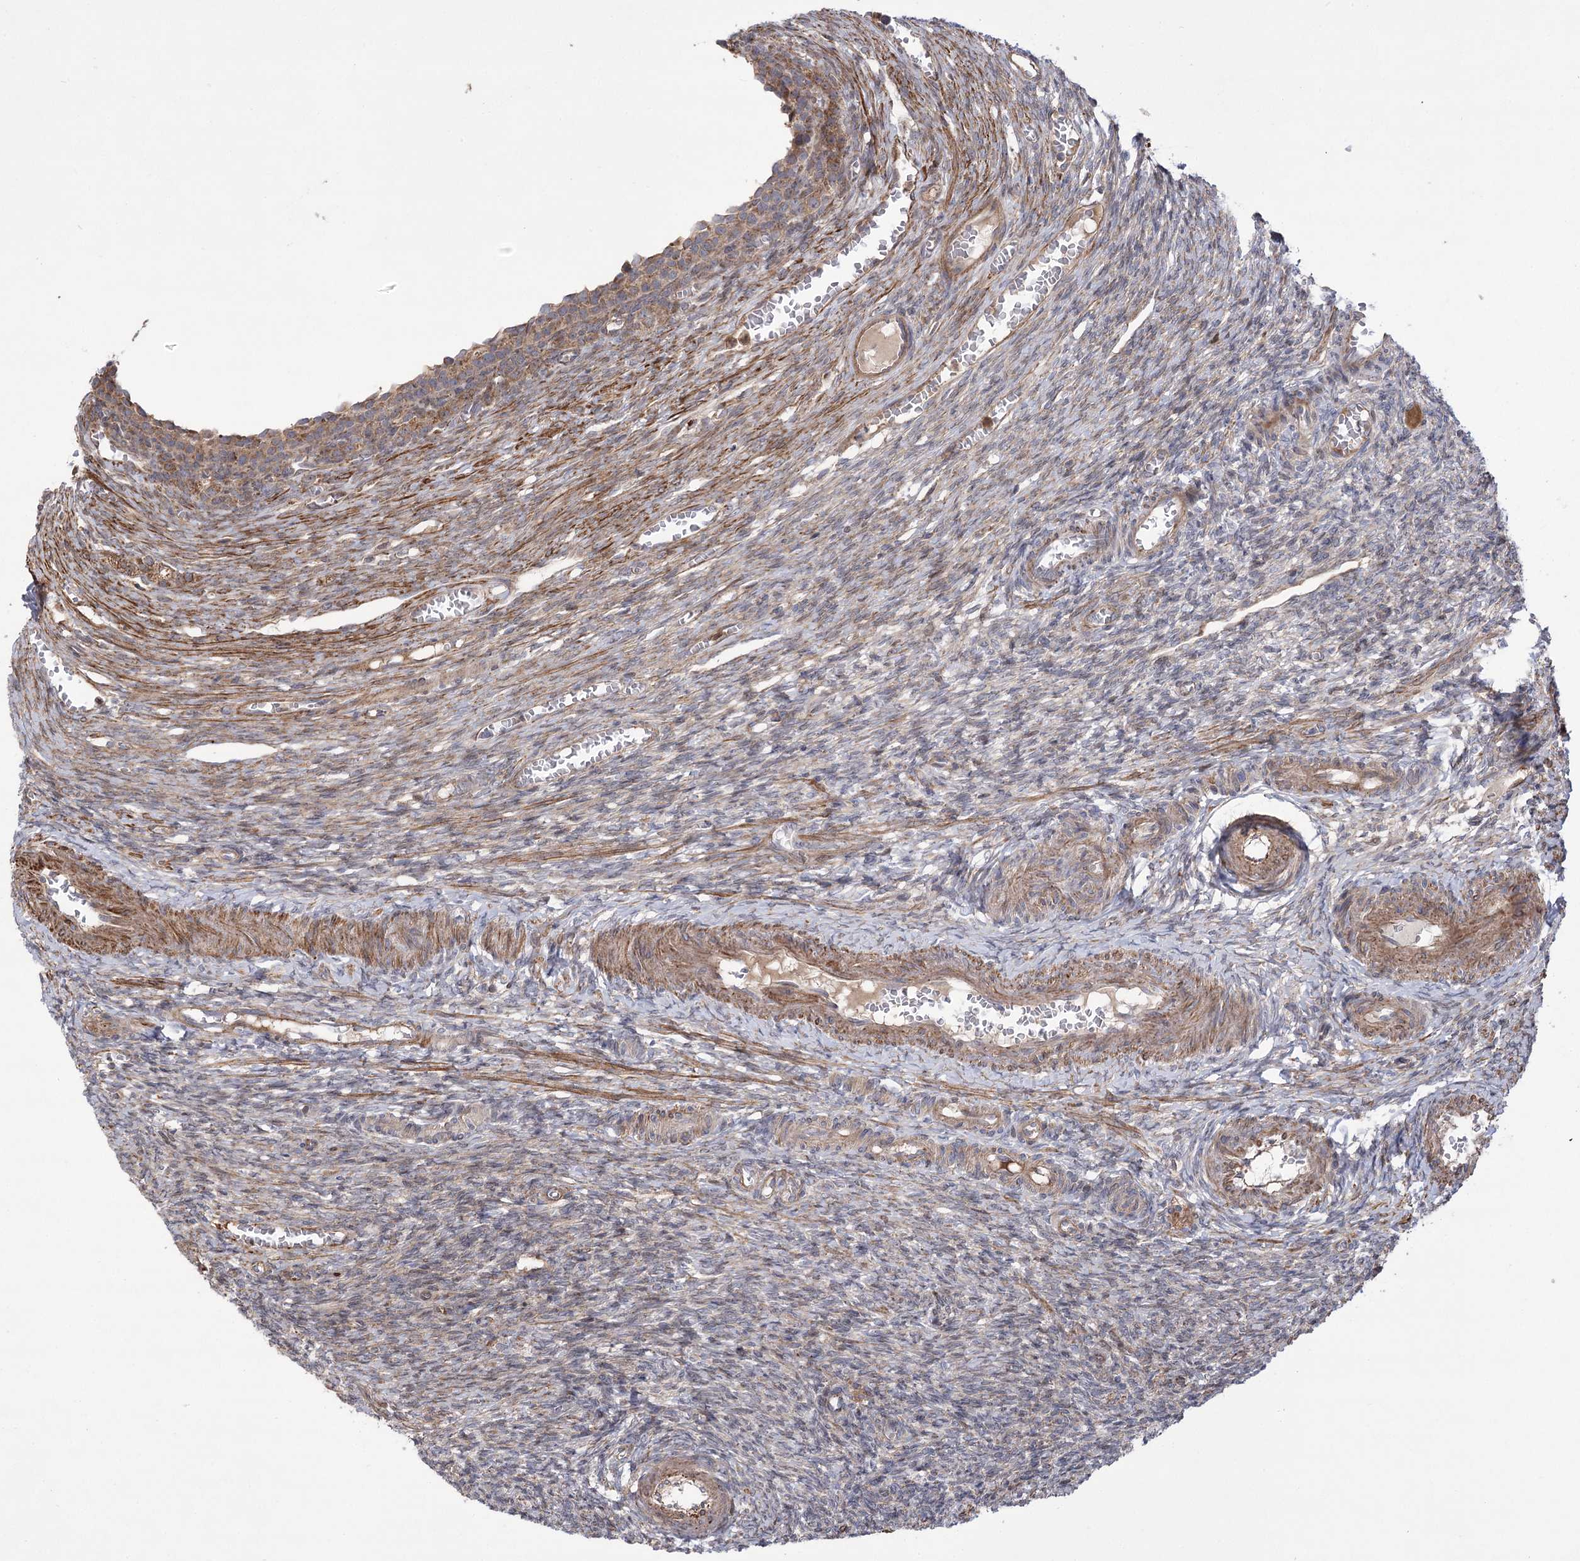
{"staining": {"intensity": "weak", "quantity": ">75%", "location": "cytoplasmic/membranous"}, "tissue": "ovary", "cell_type": "Follicle cells", "image_type": "normal", "snomed": [{"axis": "morphology", "description": "Normal tissue, NOS"}, {"axis": "topography", "description": "Ovary"}], "caption": "Protein expression analysis of normal human ovary reveals weak cytoplasmic/membranous staining in approximately >75% of follicle cells. The protein of interest is shown in brown color, while the nuclei are stained blue.", "gene": "RNF24", "patient": {"sex": "female", "age": 27}}